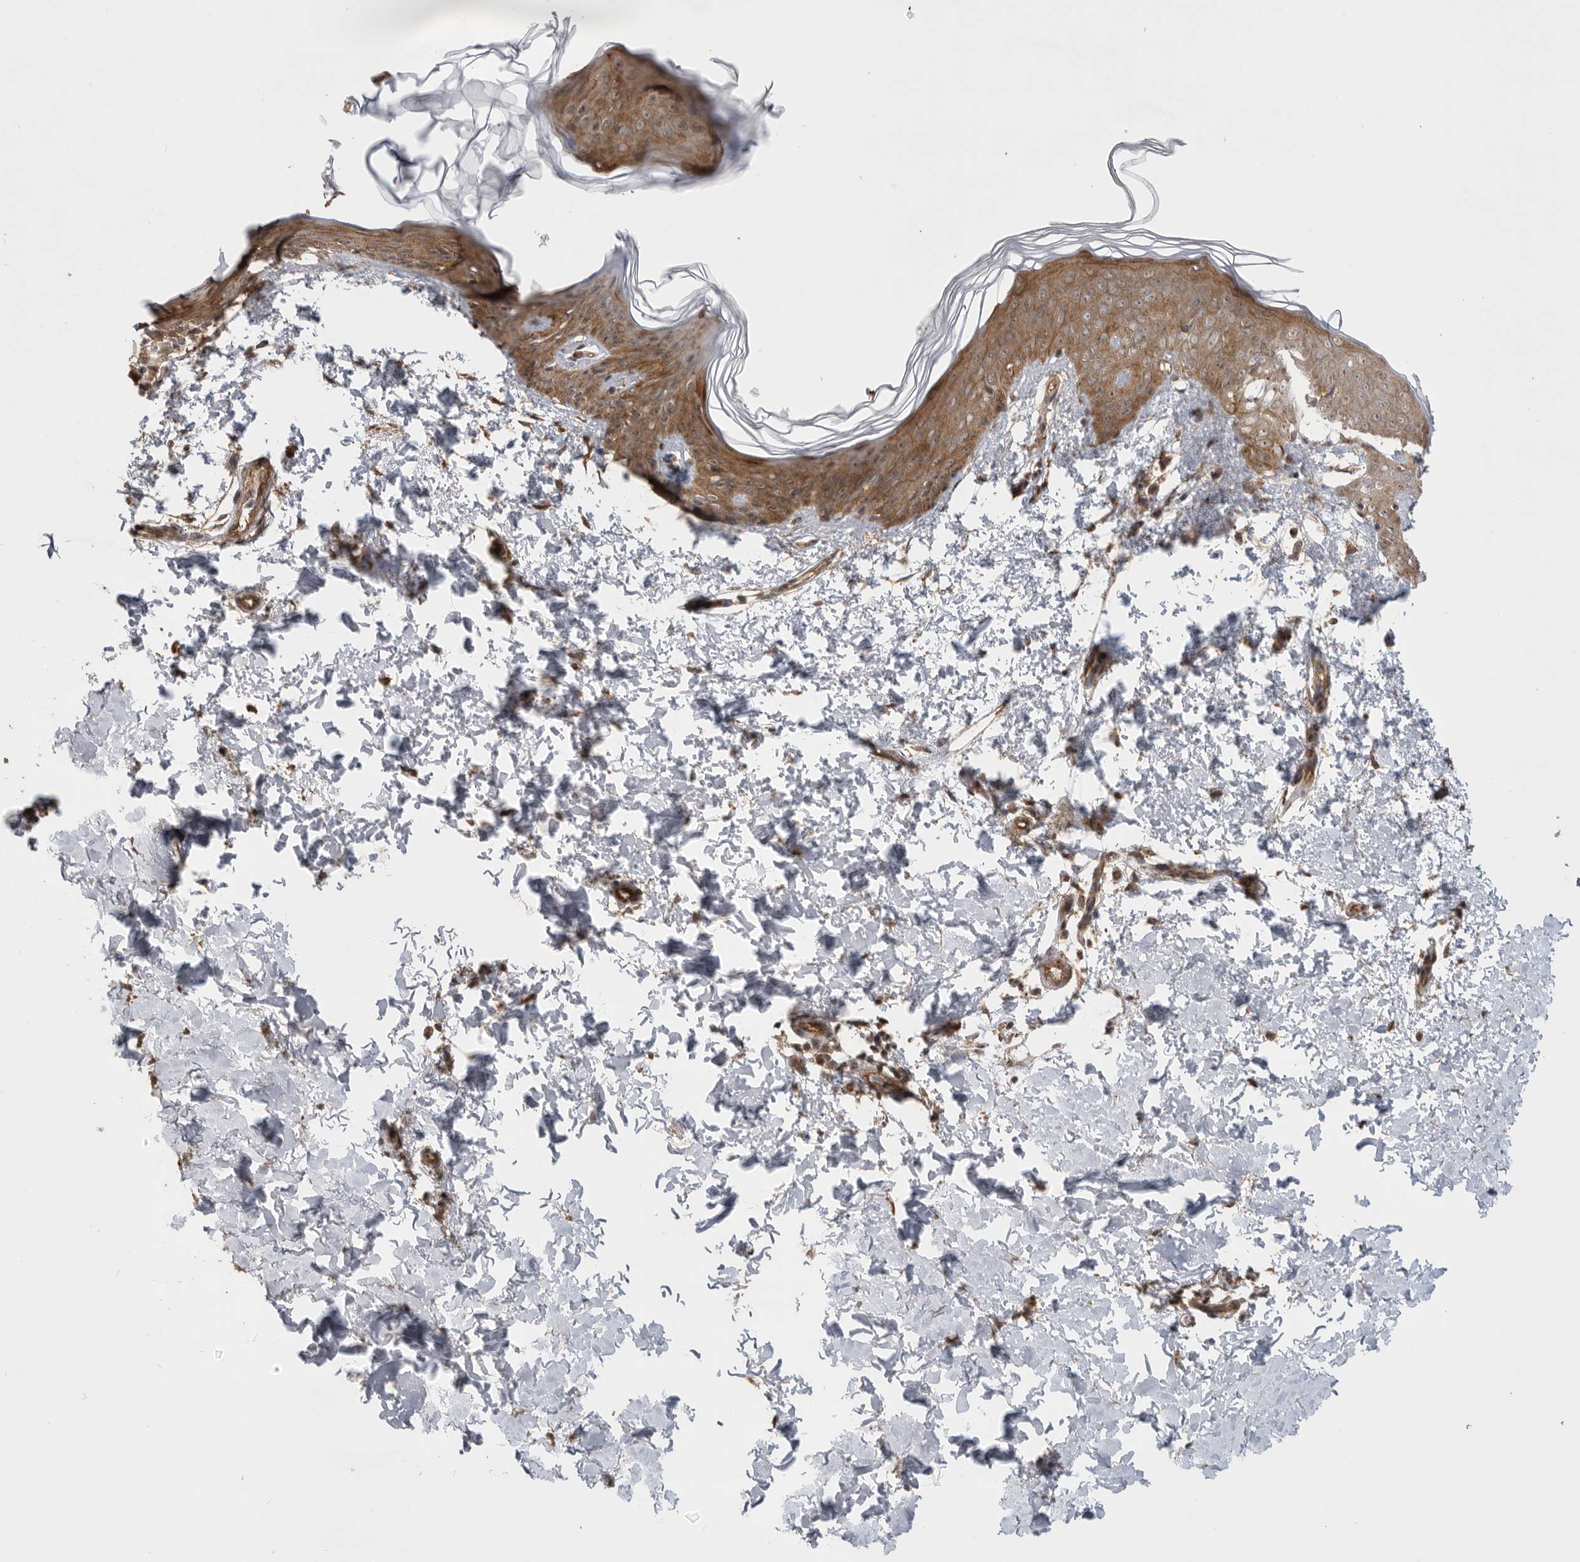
{"staining": {"intensity": "strong", "quantity": ">75%", "location": "cytoplasmic/membranous,nuclear"}, "tissue": "skin", "cell_type": "Fibroblasts", "image_type": "normal", "snomed": [{"axis": "morphology", "description": "Normal tissue, NOS"}, {"axis": "morphology", "description": "Neoplasm, benign, NOS"}, {"axis": "topography", "description": "Skin"}, {"axis": "topography", "description": "Soft tissue"}], "caption": "Protein positivity by immunohistochemistry (IHC) displays strong cytoplasmic/membranous,nuclear staining in about >75% of fibroblasts in unremarkable skin. (DAB IHC, brown staining for protein, blue staining for nuclei).", "gene": "VPS50", "patient": {"sex": "male", "age": 26}}